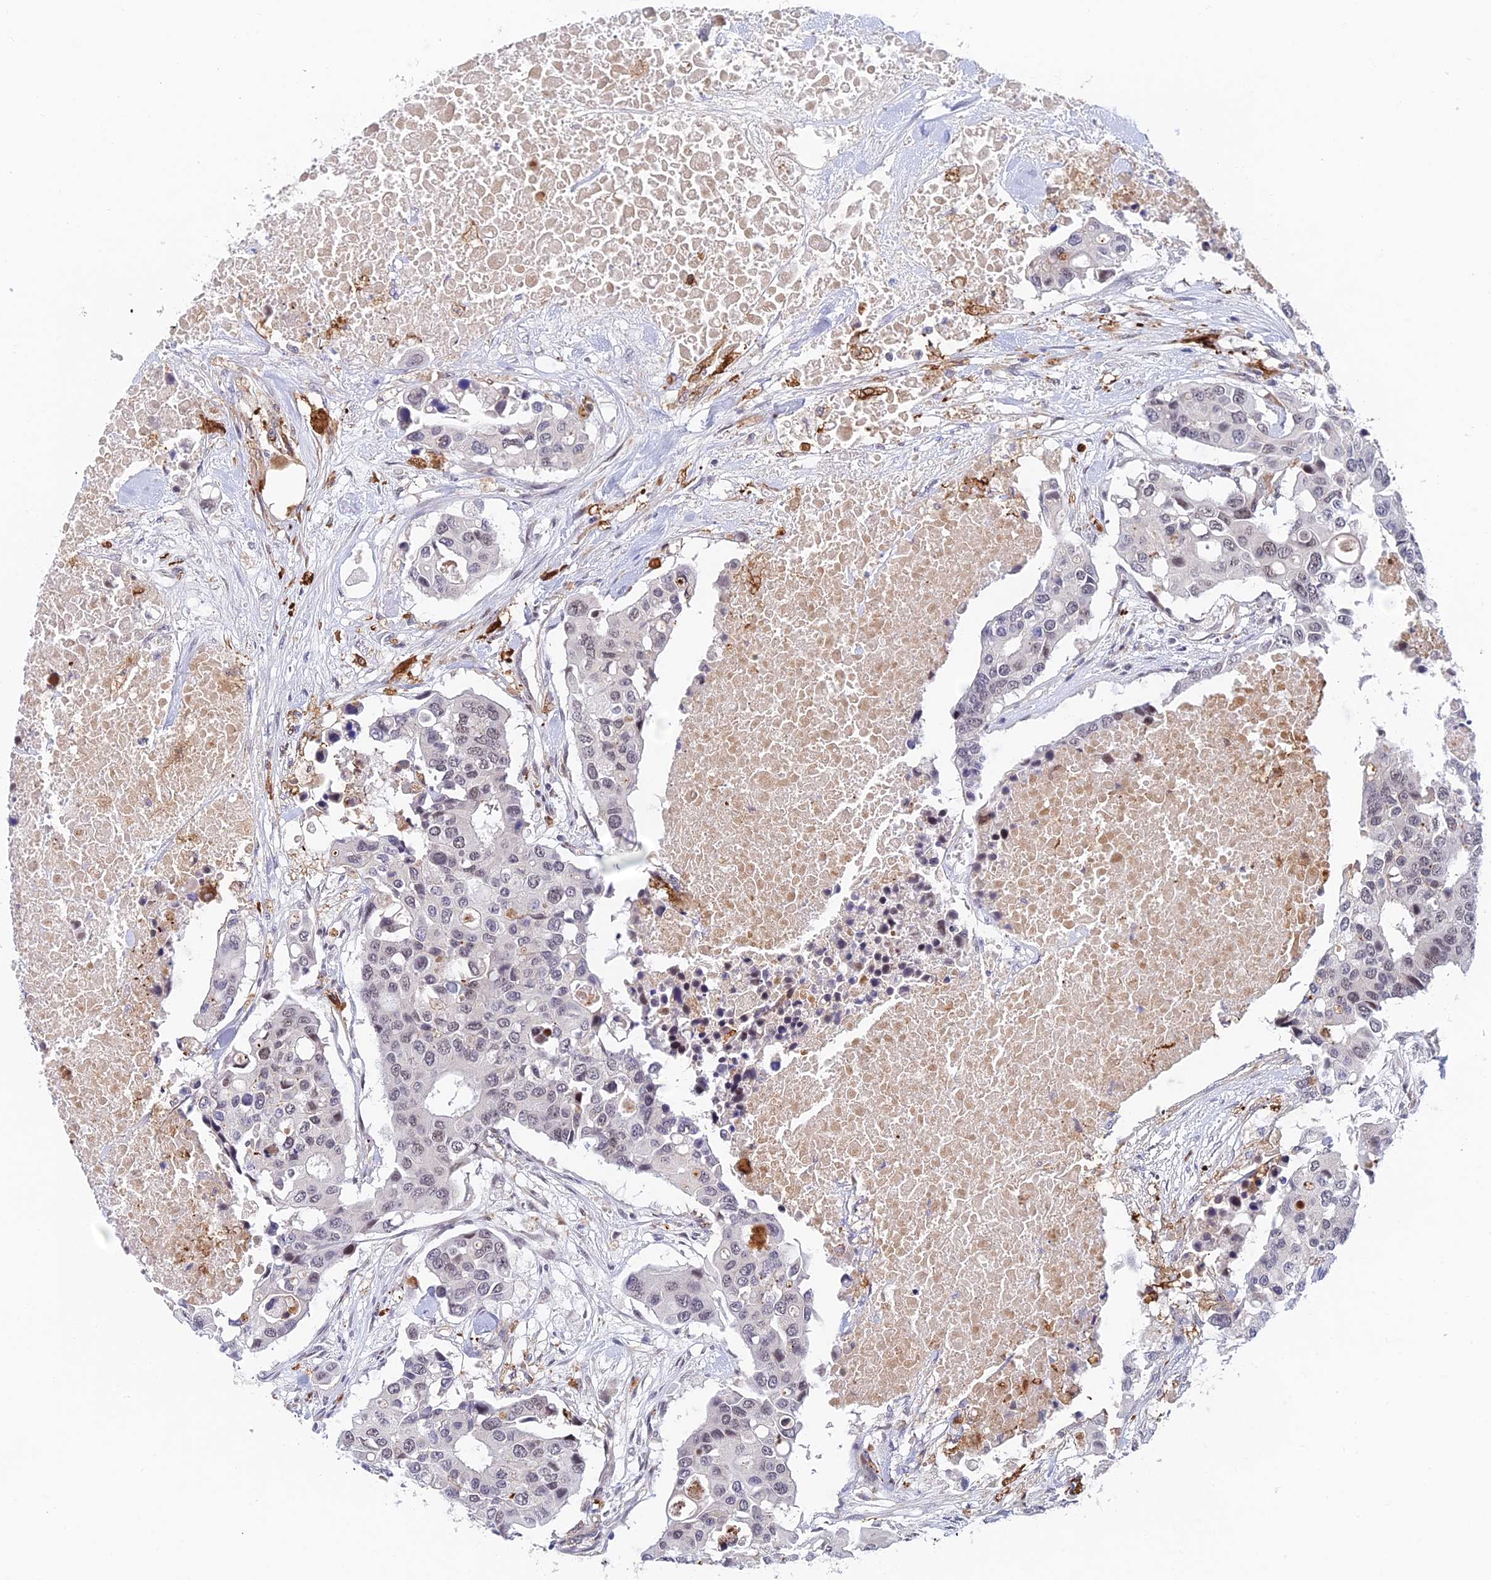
{"staining": {"intensity": "negative", "quantity": "none", "location": "none"}, "tissue": "colorectal cancer", "cell_type": "Tumor cells", "image_type": "cancer", "snomed": [{"axis": "morphology", "description": "Adenocarcinoma, NOS"}, {"axis": "topography", "description": "Colon"}], "caption": "Tumor cells show no significant expression in adenocarcinoma (colorectal).", "gene": "NSMCE1", "patient": {"sex": "male", "age": 77}}